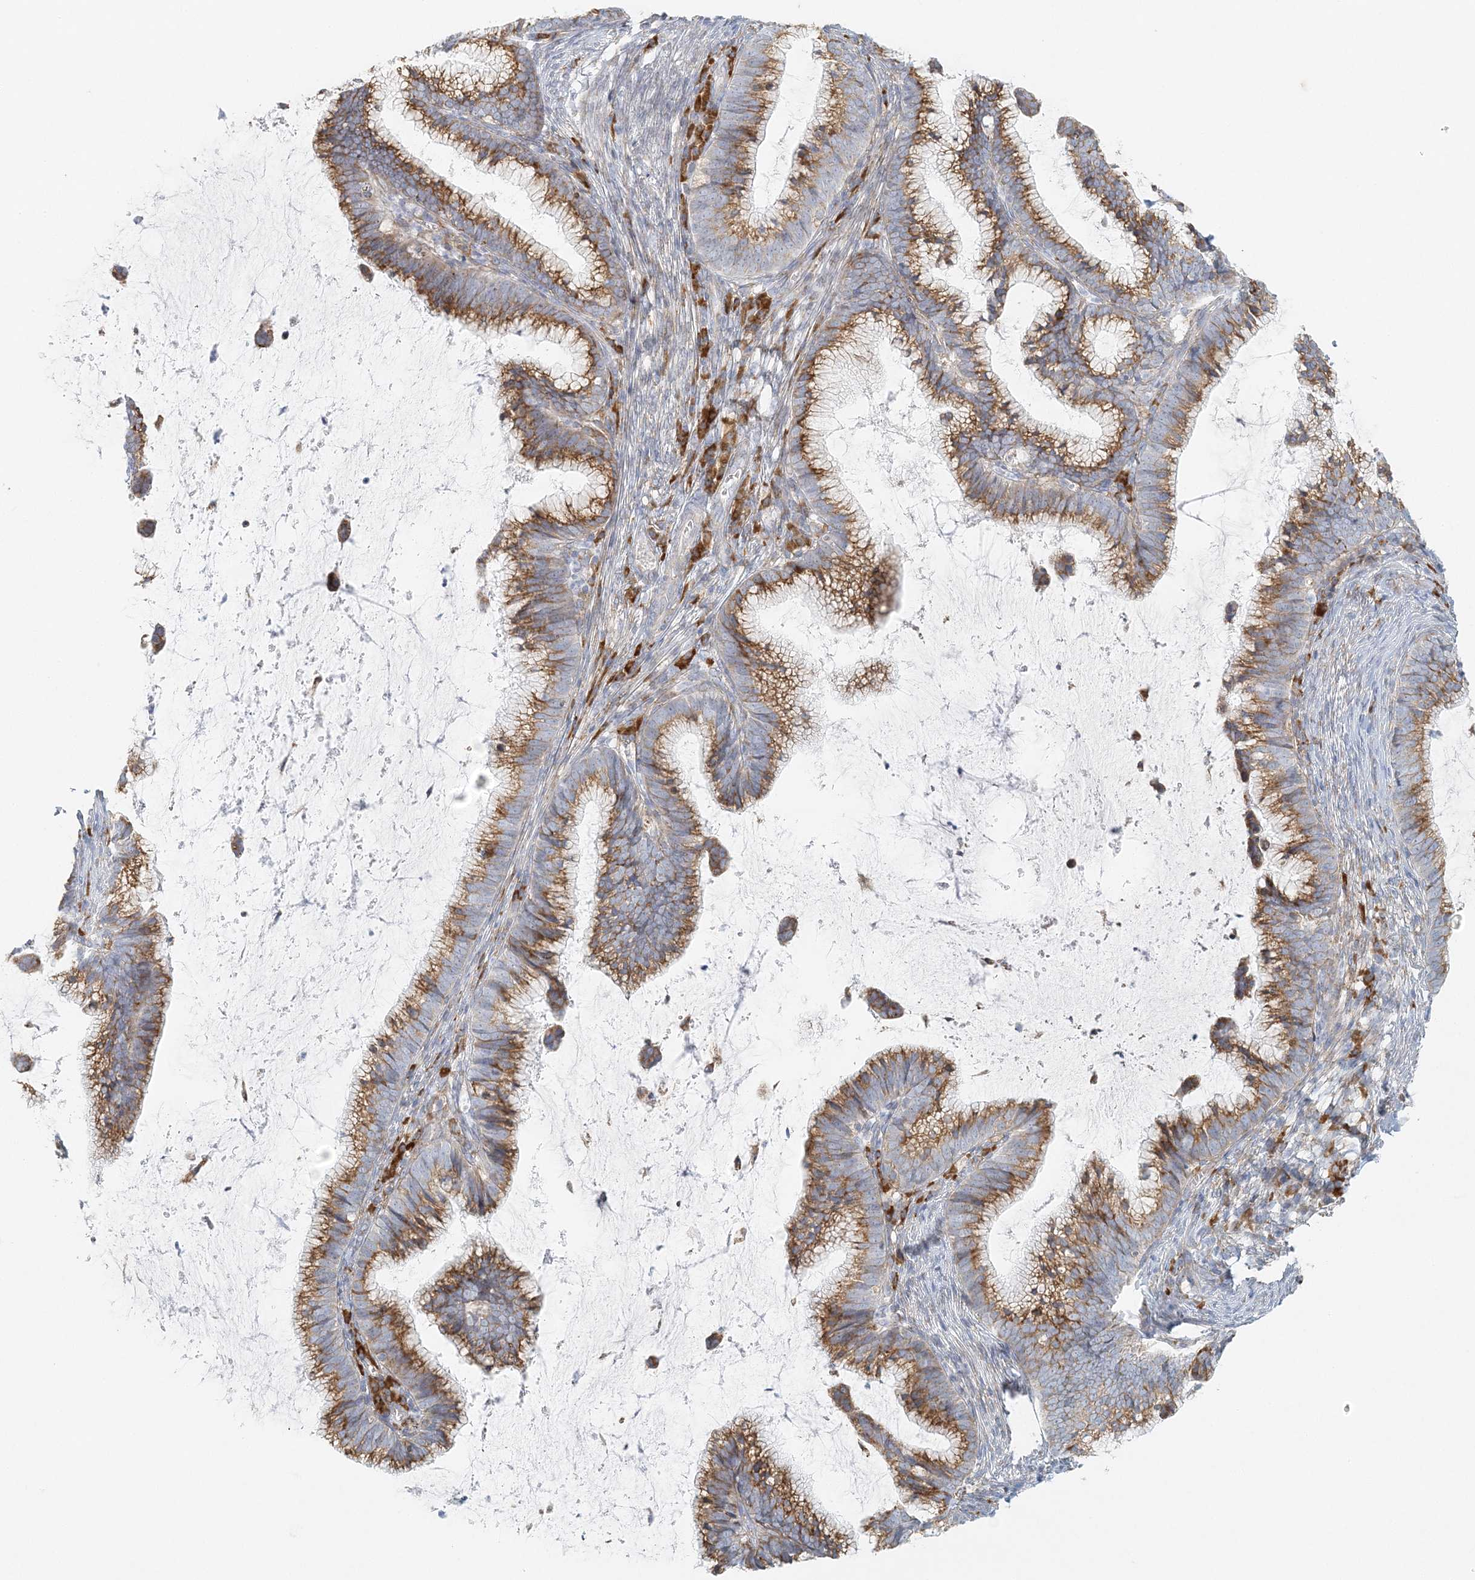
{"staining": {"intensity": "moderate", "quantity": ">75%", "location": "cytoplasmic/membranous"}, "tissue": "cervical cancer", "cell_type": "Tumor cells", "image_type": "cancer", "snomed": [{"axis": "morphology", "description": "Adenocarcinoma, NOS"}, {"axis": "topography", "description": "Cervix"}], "caption": "Cervical cancer stained with DAB immunohistochemistry exhibits medium levels of moderate cytoplasmic/membranous expression in about >75% of tumor cells.", "gene": "STK11IP", "patient": {"sex": "female", "age": 36}}